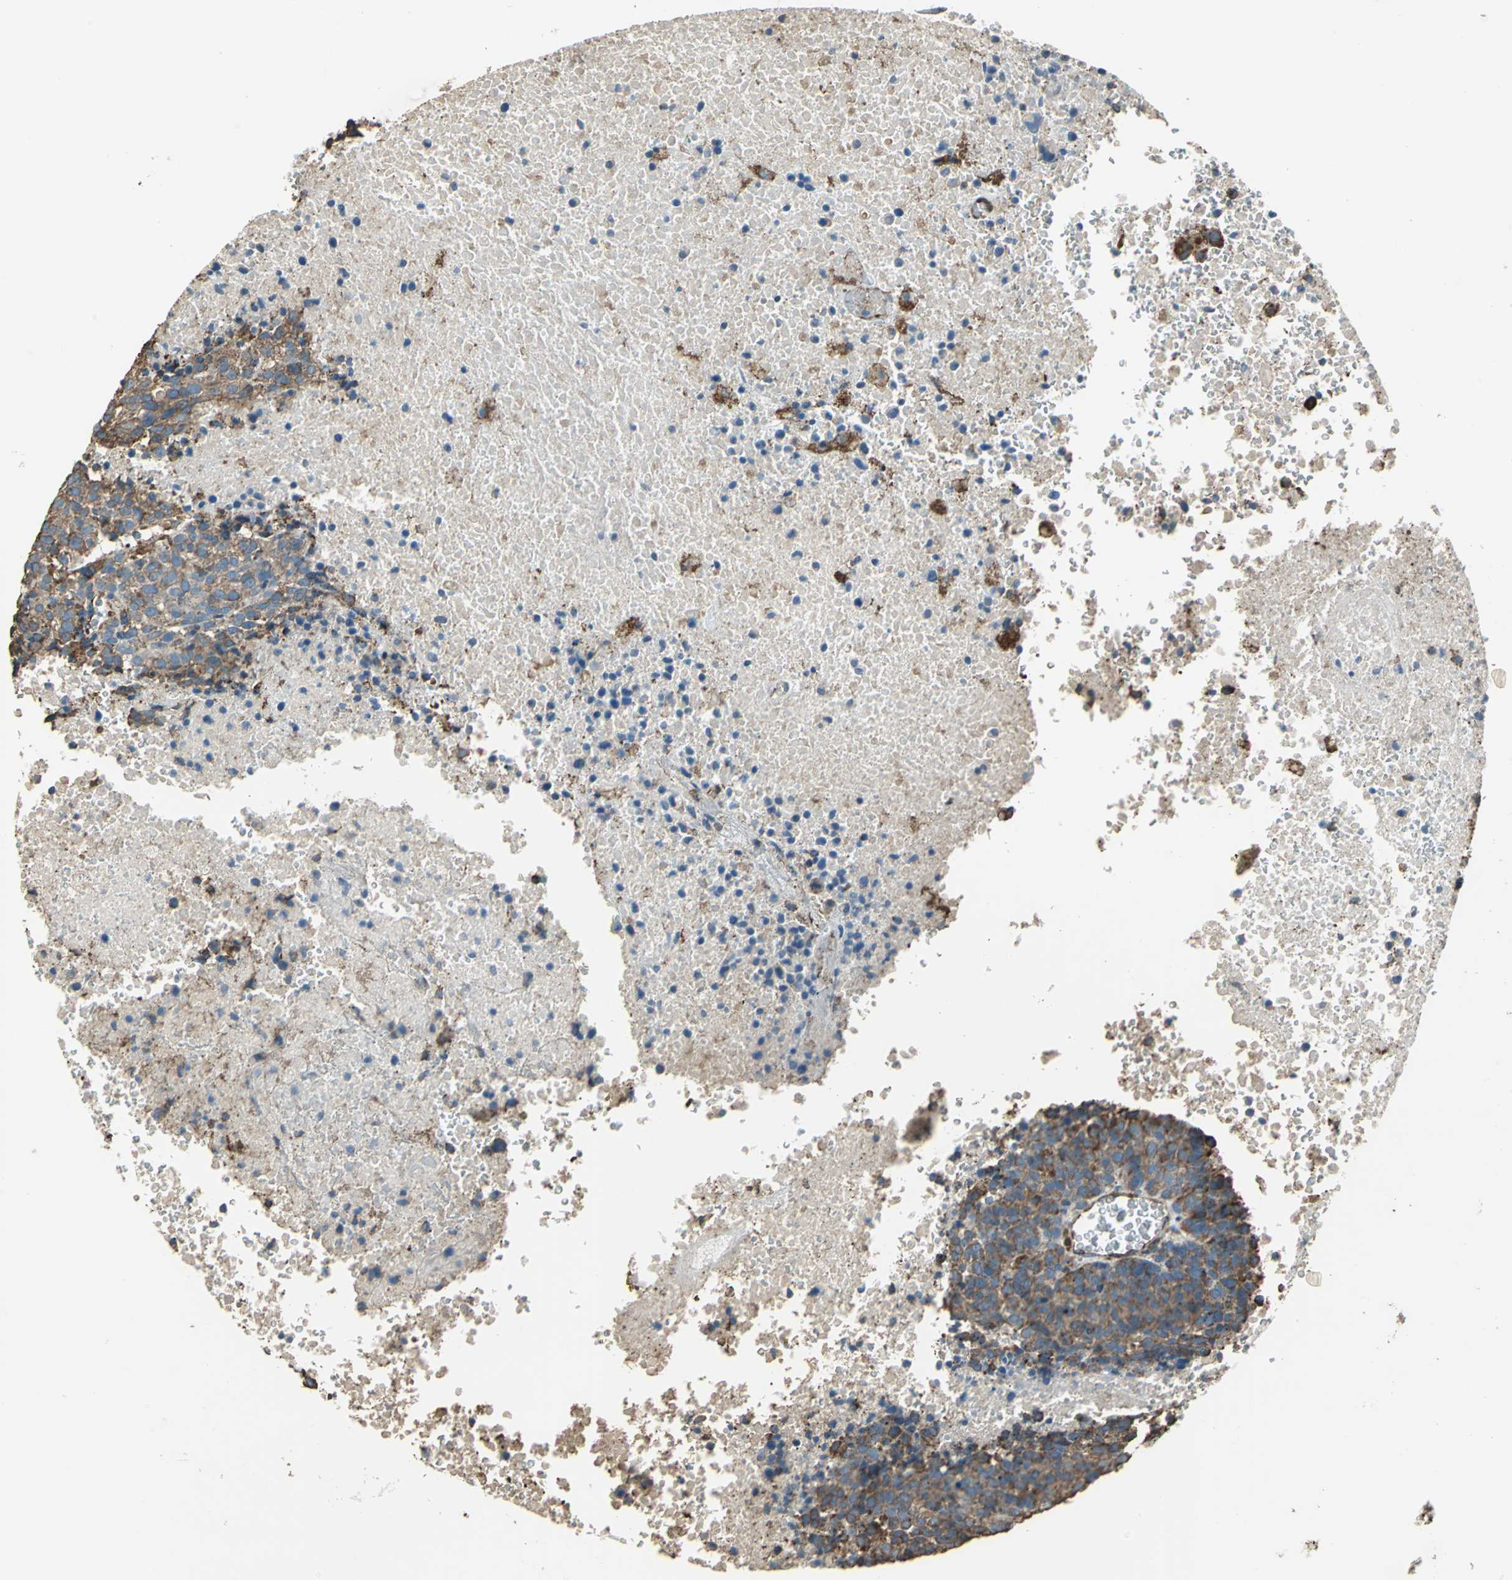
{"staining": {"intensity": "strong", "quantity": ">75%", "location": "cytoplasmic/membranous"}, "tissue": "melanoma", "cell_type": "Tumor cells", "image_type": "cancer", "snomed": [{"axis": "morphology", "description": "Malignant melanoma, Metastatic site"}, {"axis": "topography", "description": "Cerebral cortex"}], "caption": "A histopathology image of human melanoma stained for a protein reveals strong cytoplasmic/membranous brown staining in tumor cells.", "gene": "GPANK1", "patient": {"sex": "female", "age": 52}}